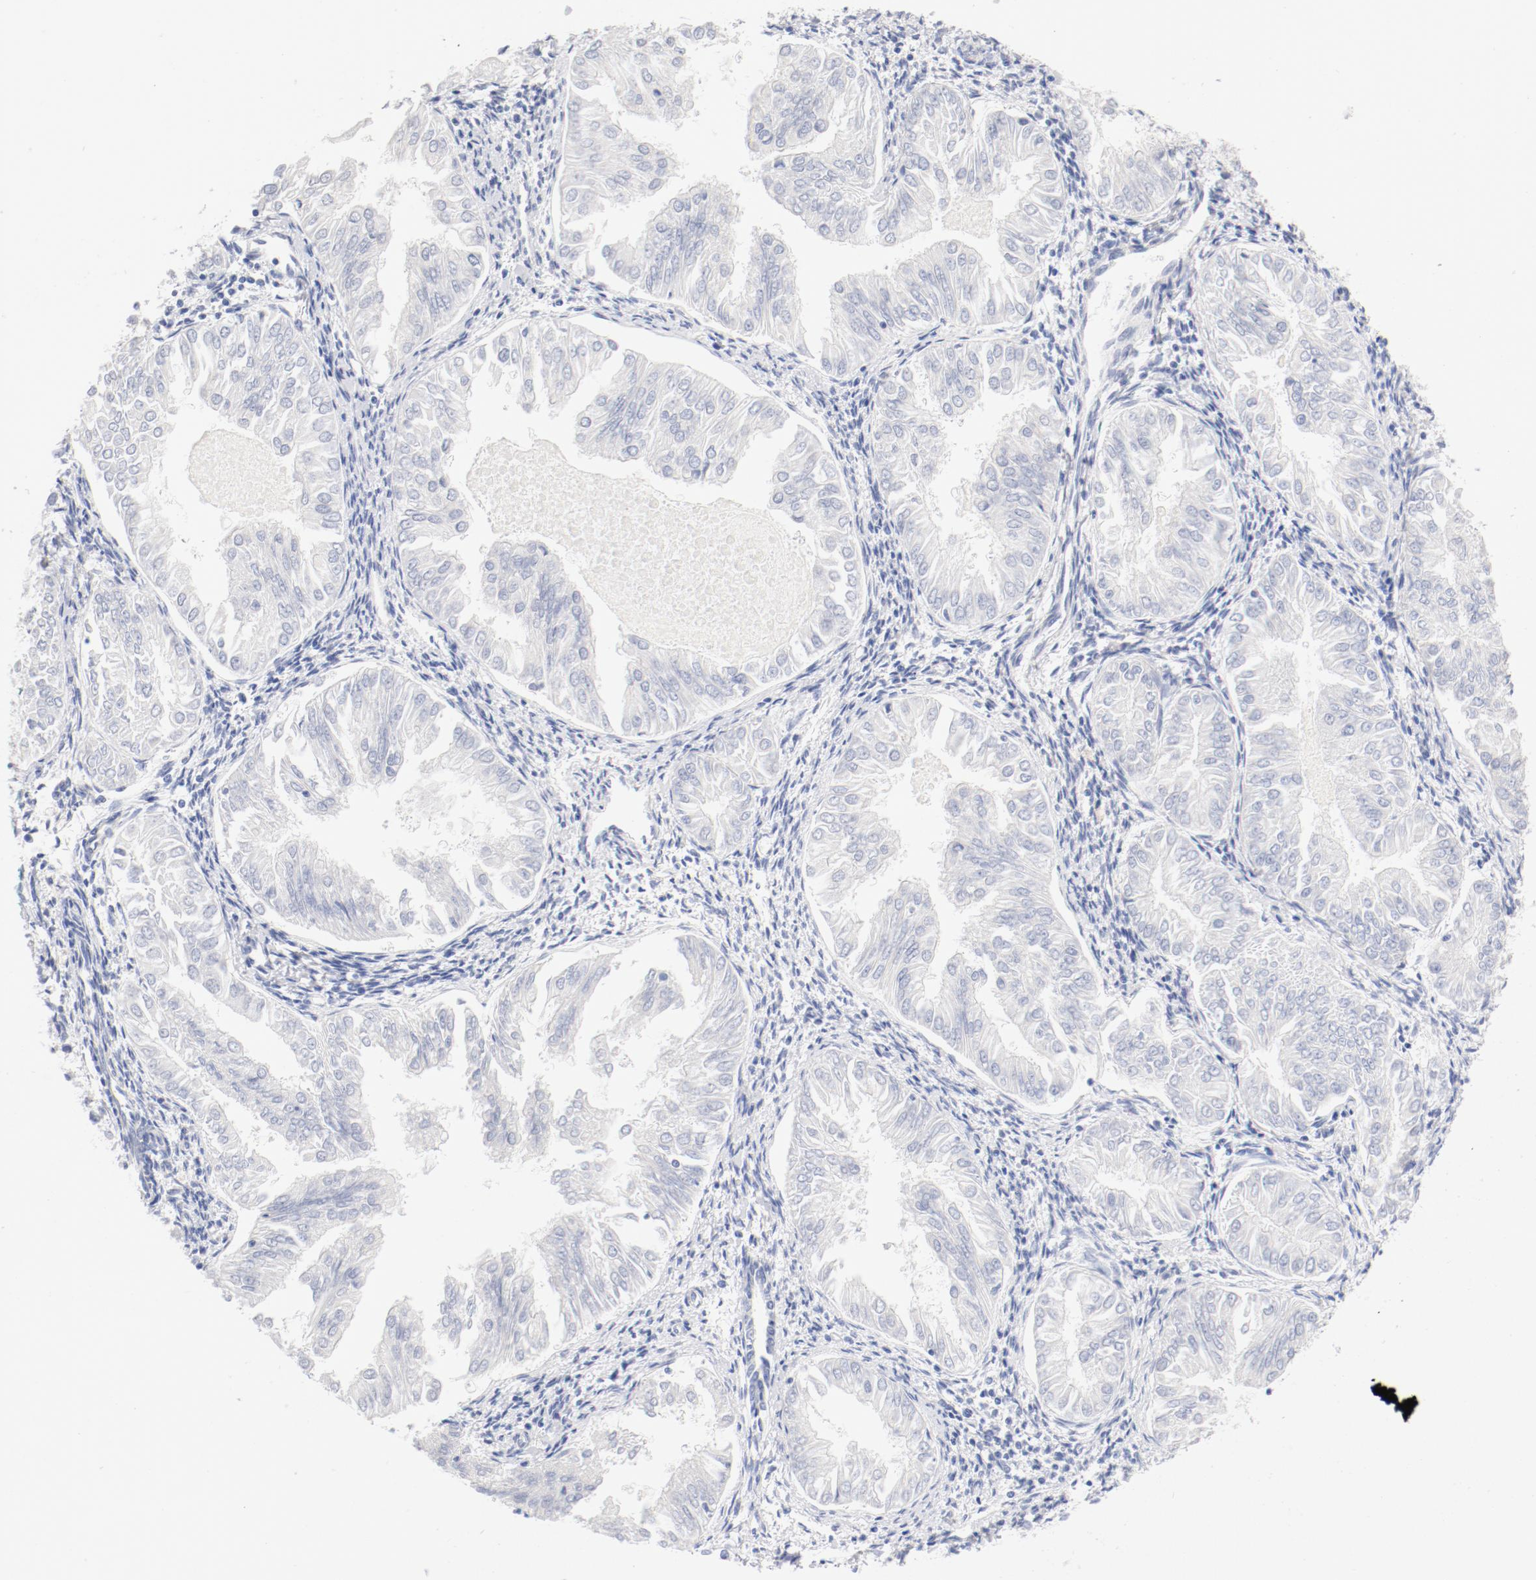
{"staining": {"intensity": "negative", "quantity": "none", "location": "none"}, "tissue": "endometrial cancer", "cell_type": "Tumor cells", "image_type": "cancer", "snomed": [{"axis": "morphology", "description": "Adenocarcinoma, NOS"}, {"axis": "topography", "description": "Endometrium"}], "caption": "Tumor cells are negative for brown protein staining in endometrial cancer (adenocarcinoma). Brightfield microscopy of immunohistochemistry (IHC) stained with DAB (brown) and hematoxylin (blue), captured at high magnification.", "gene": "HOMER1", "patient": {"sex": "female", "age": 53}}